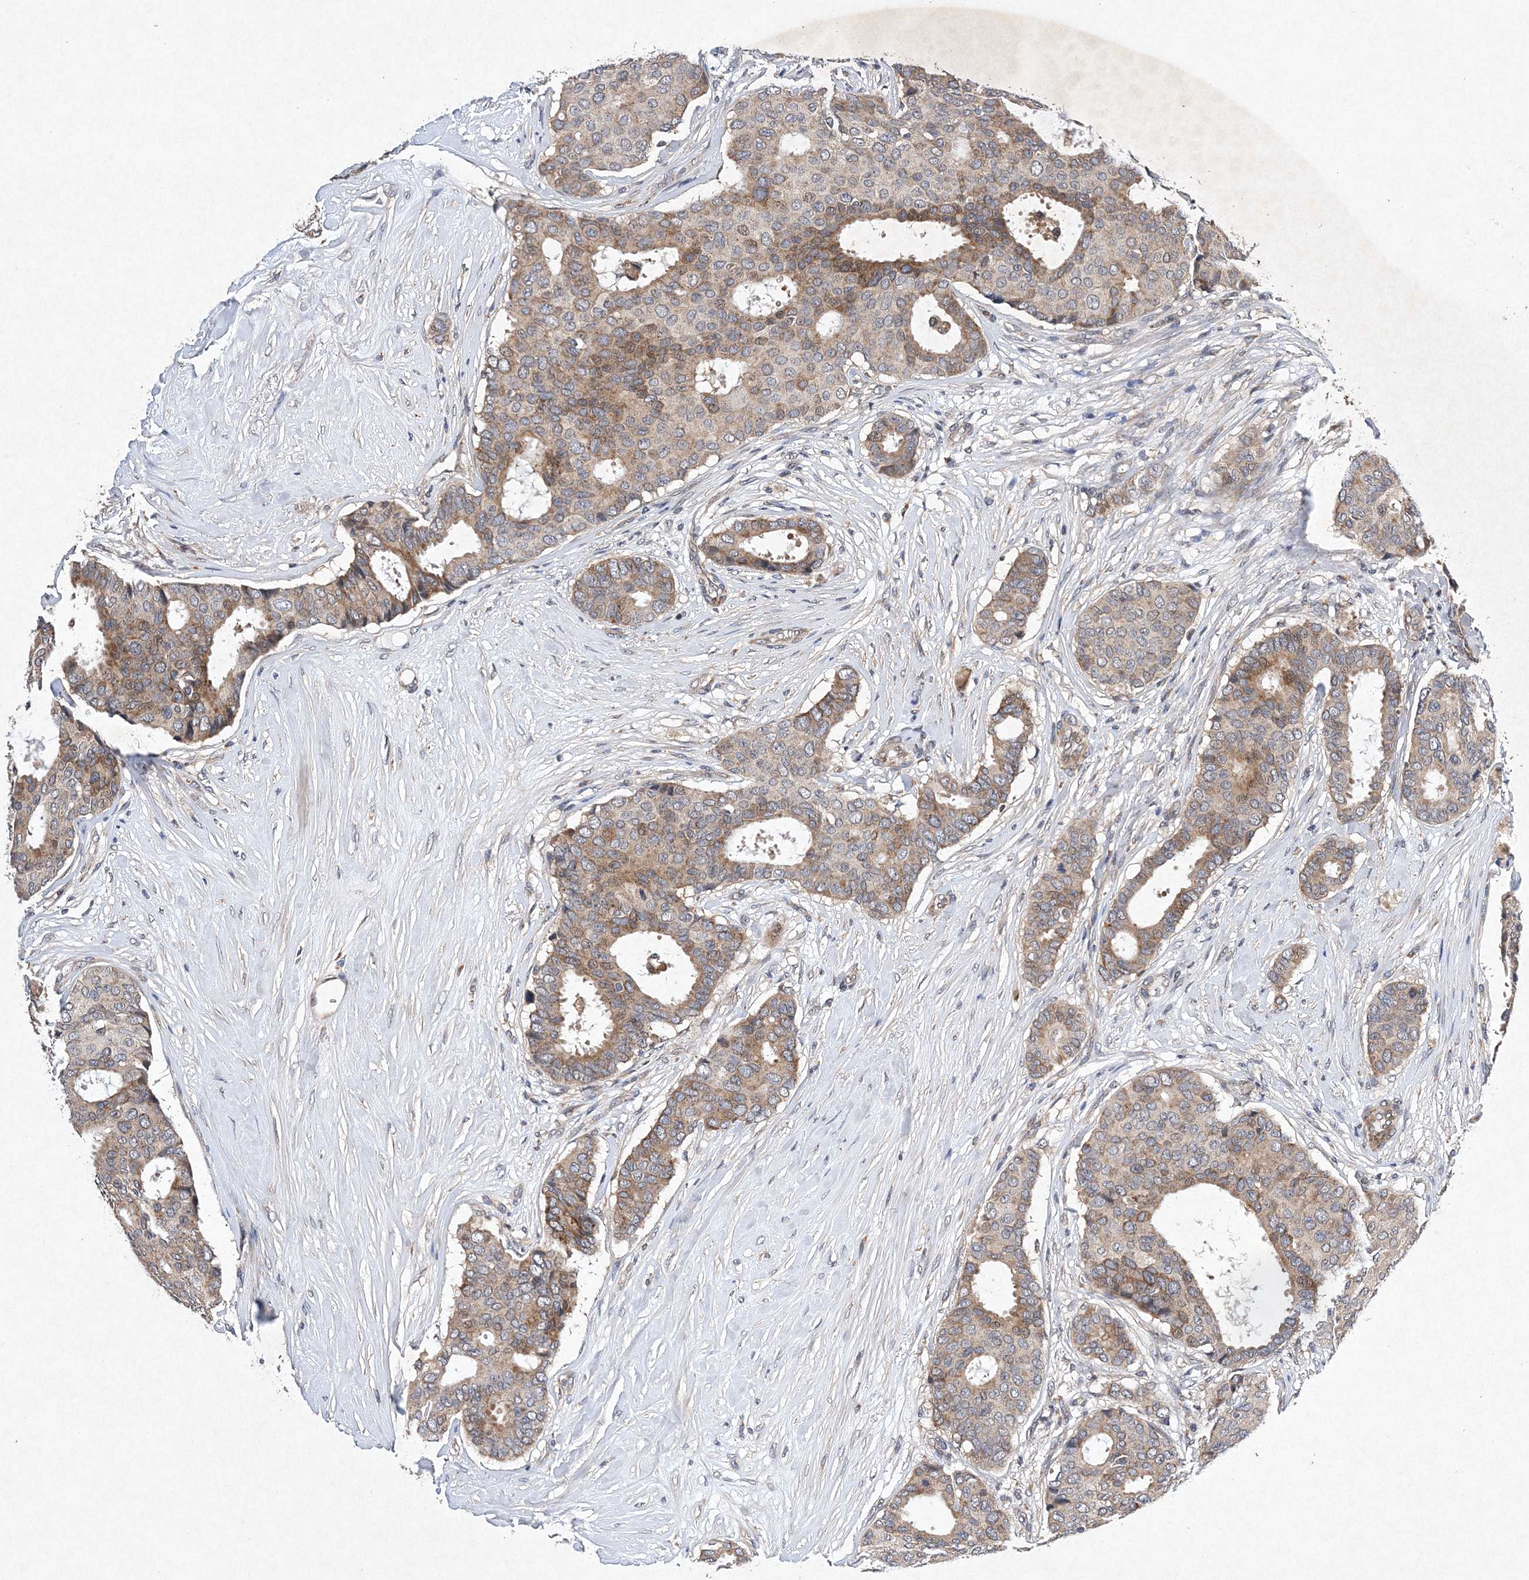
{"staining": {"intensity": "moderate", "quantity": ">75%", "location": "cytoplasmic/membranous"}, "tissue": "breast cancer", "cell_type": "Tumor cells", "image_type": "cancer", "snomed": [{"axis": "morphology", "description": "Duct carcinoma"}, {"axis": "topography", "description": "Breast"}], "caption": "This photomicrograph shows immunohistochemistry staining of human breast intraductal carcinoma, with medium moderate cytoplasmic/membranous staining in about >75% of tumor cells.", "gene": "PROSER1", "patient": {"sex": "female", "age": 75}}